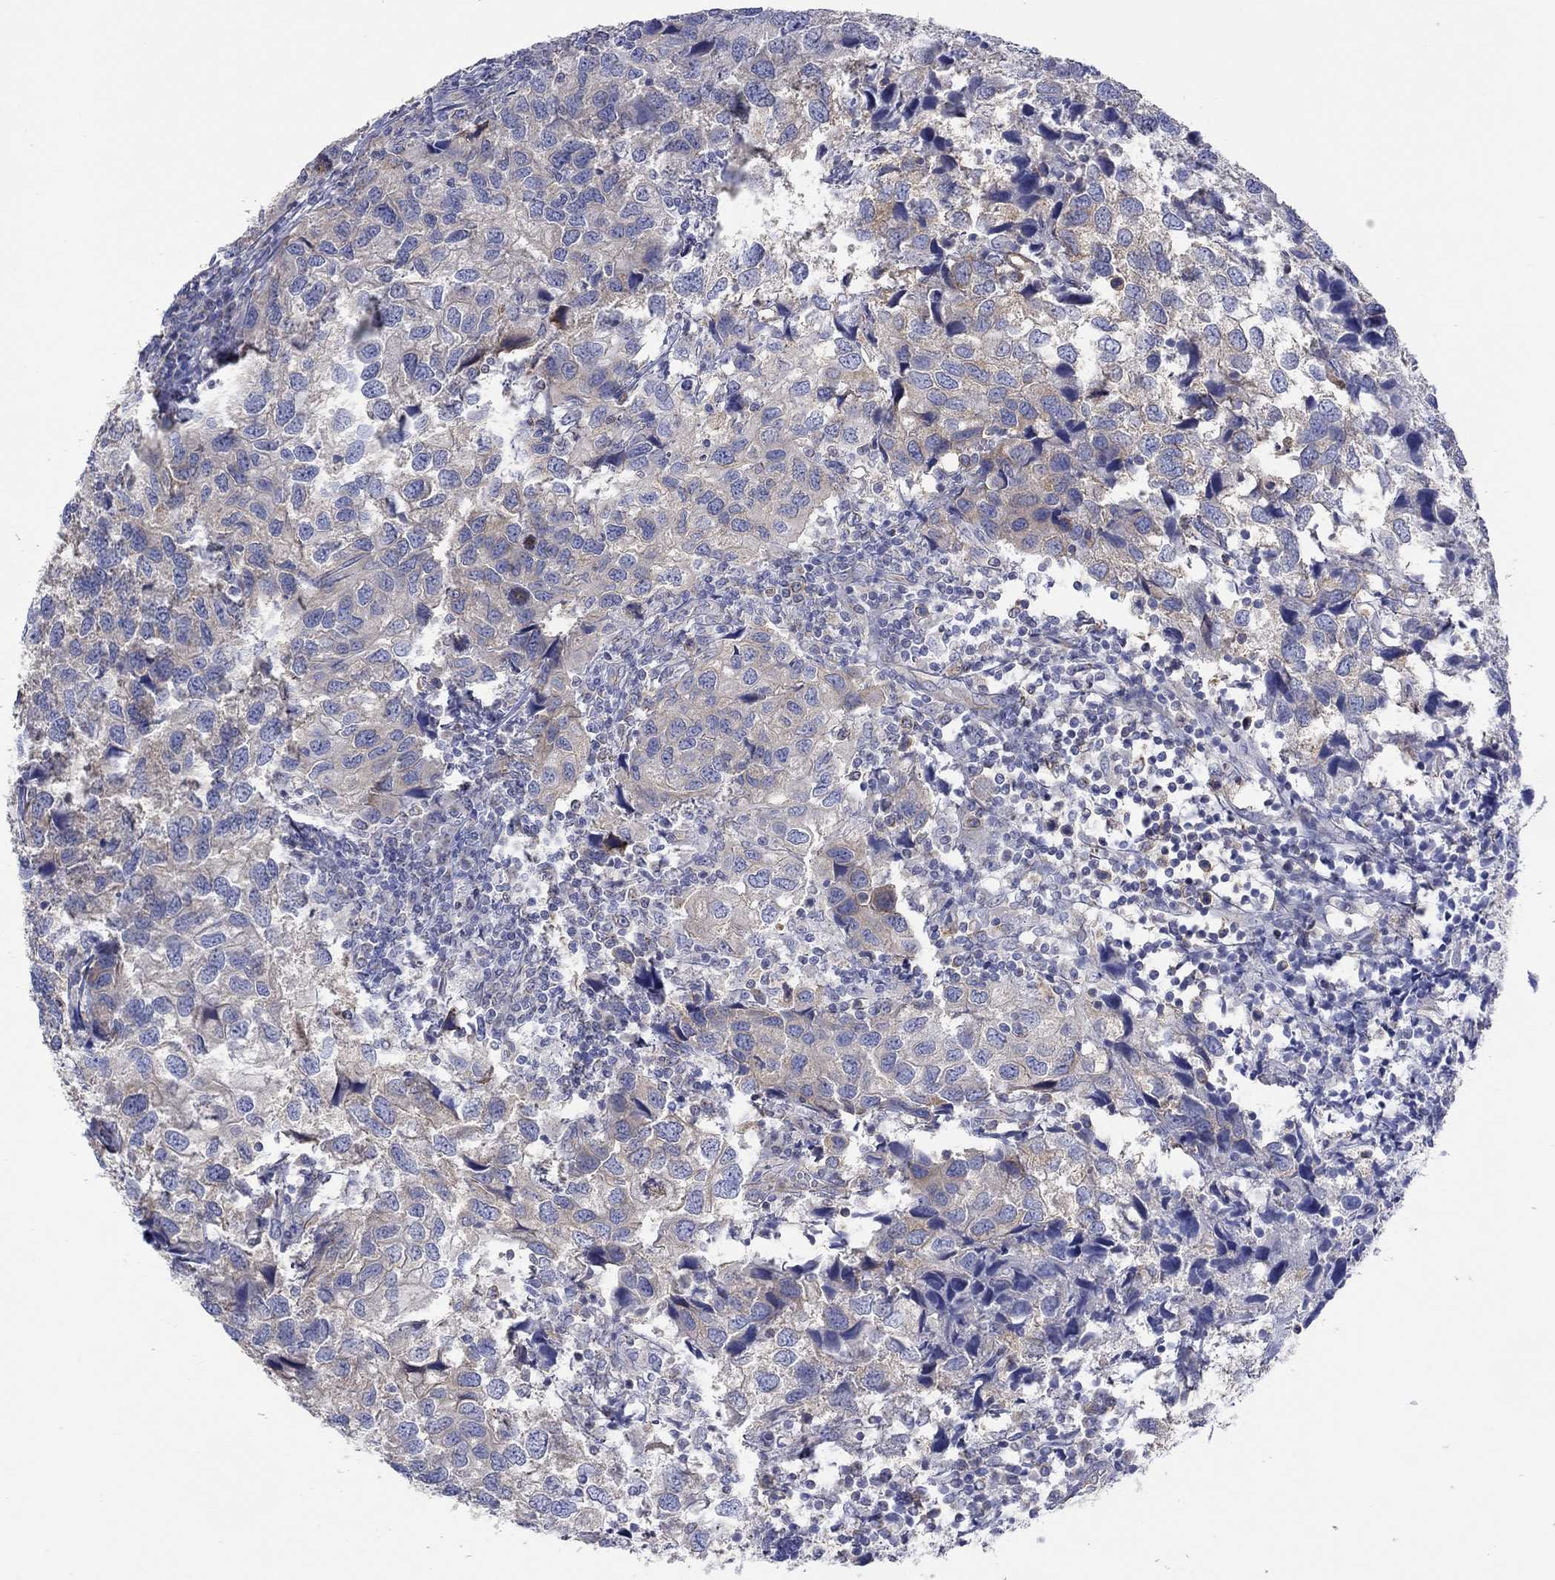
{"staining": {"intensity": "moderate", "quantity": "<25%", "location": "cytoplasmic/membranous"}, "tissue": "urothelial cancer", "cell_type": "Tumor cells", "image_type": "cancer", "snomed": [{"axis": "morphology", "description": "Urothelial carcinoma, High grade"}, {"axis": "topography", "description": "Urinary bladder"}], "caption": "Human urothelial carcinoma (high-grade) stained for a protein (brown) shows moderate cytoplasmic/membranous positive positivity in about <25% of tumor cells.", "gene": "TPRN", "patient": {"sex": "male", "age": 79}}